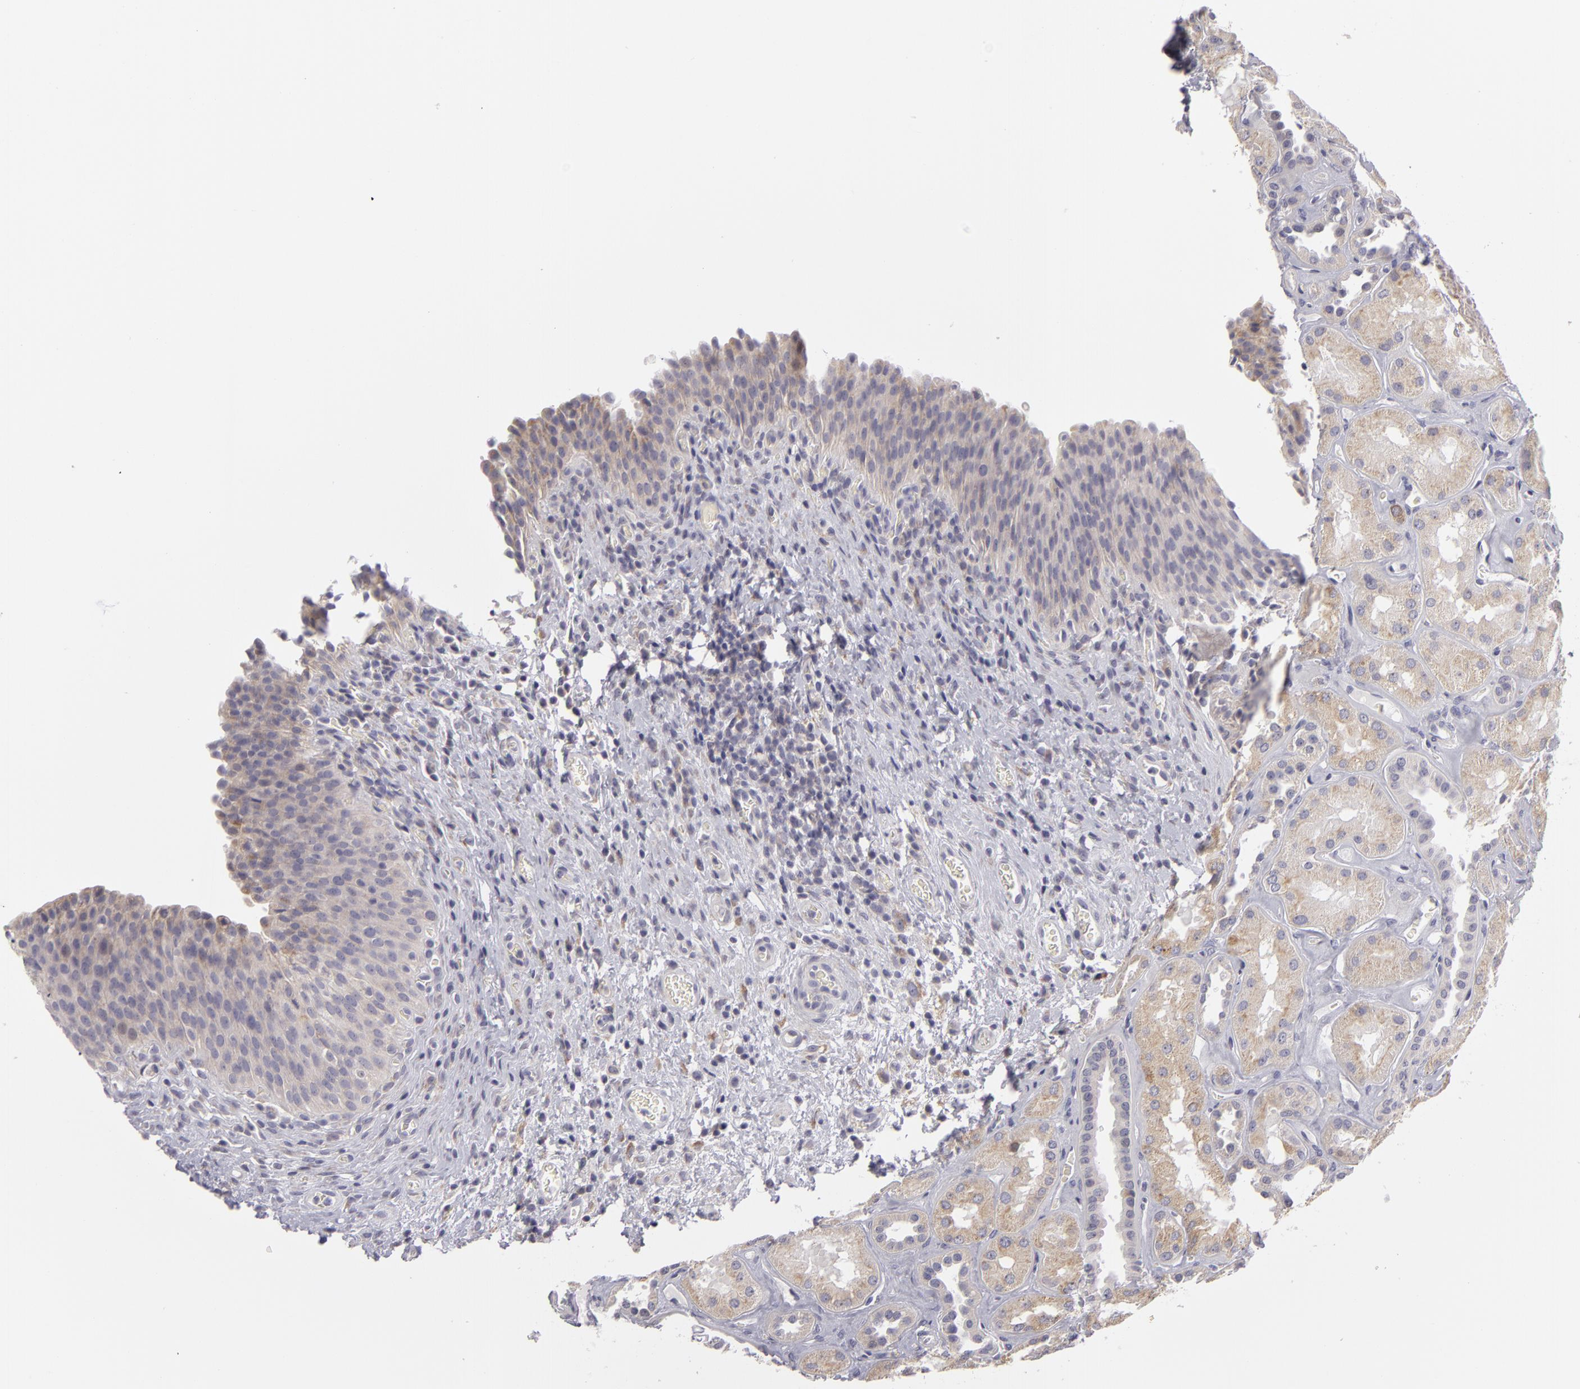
{"staining": {"intensity": "weak", "quantity": ">75%", "location": "cytoplasmic/membranous"}, "tissue": "urinary bladder", "cell_type": "Urothelial cells", "image_type": "normal", "snomed": [{"axis": "morphology", "description": "Normal tissue, NOS"}, {"axis": "topography", "description": "Urinary bladder"}], "caption": "This is an image of IHC staining of normal urinary bladder, which shows weak expression in the cytoplasmic/membranous of urothelial cells.", "gene": "ATP2B3", "patient": {"sex": "male", "age": 51}}